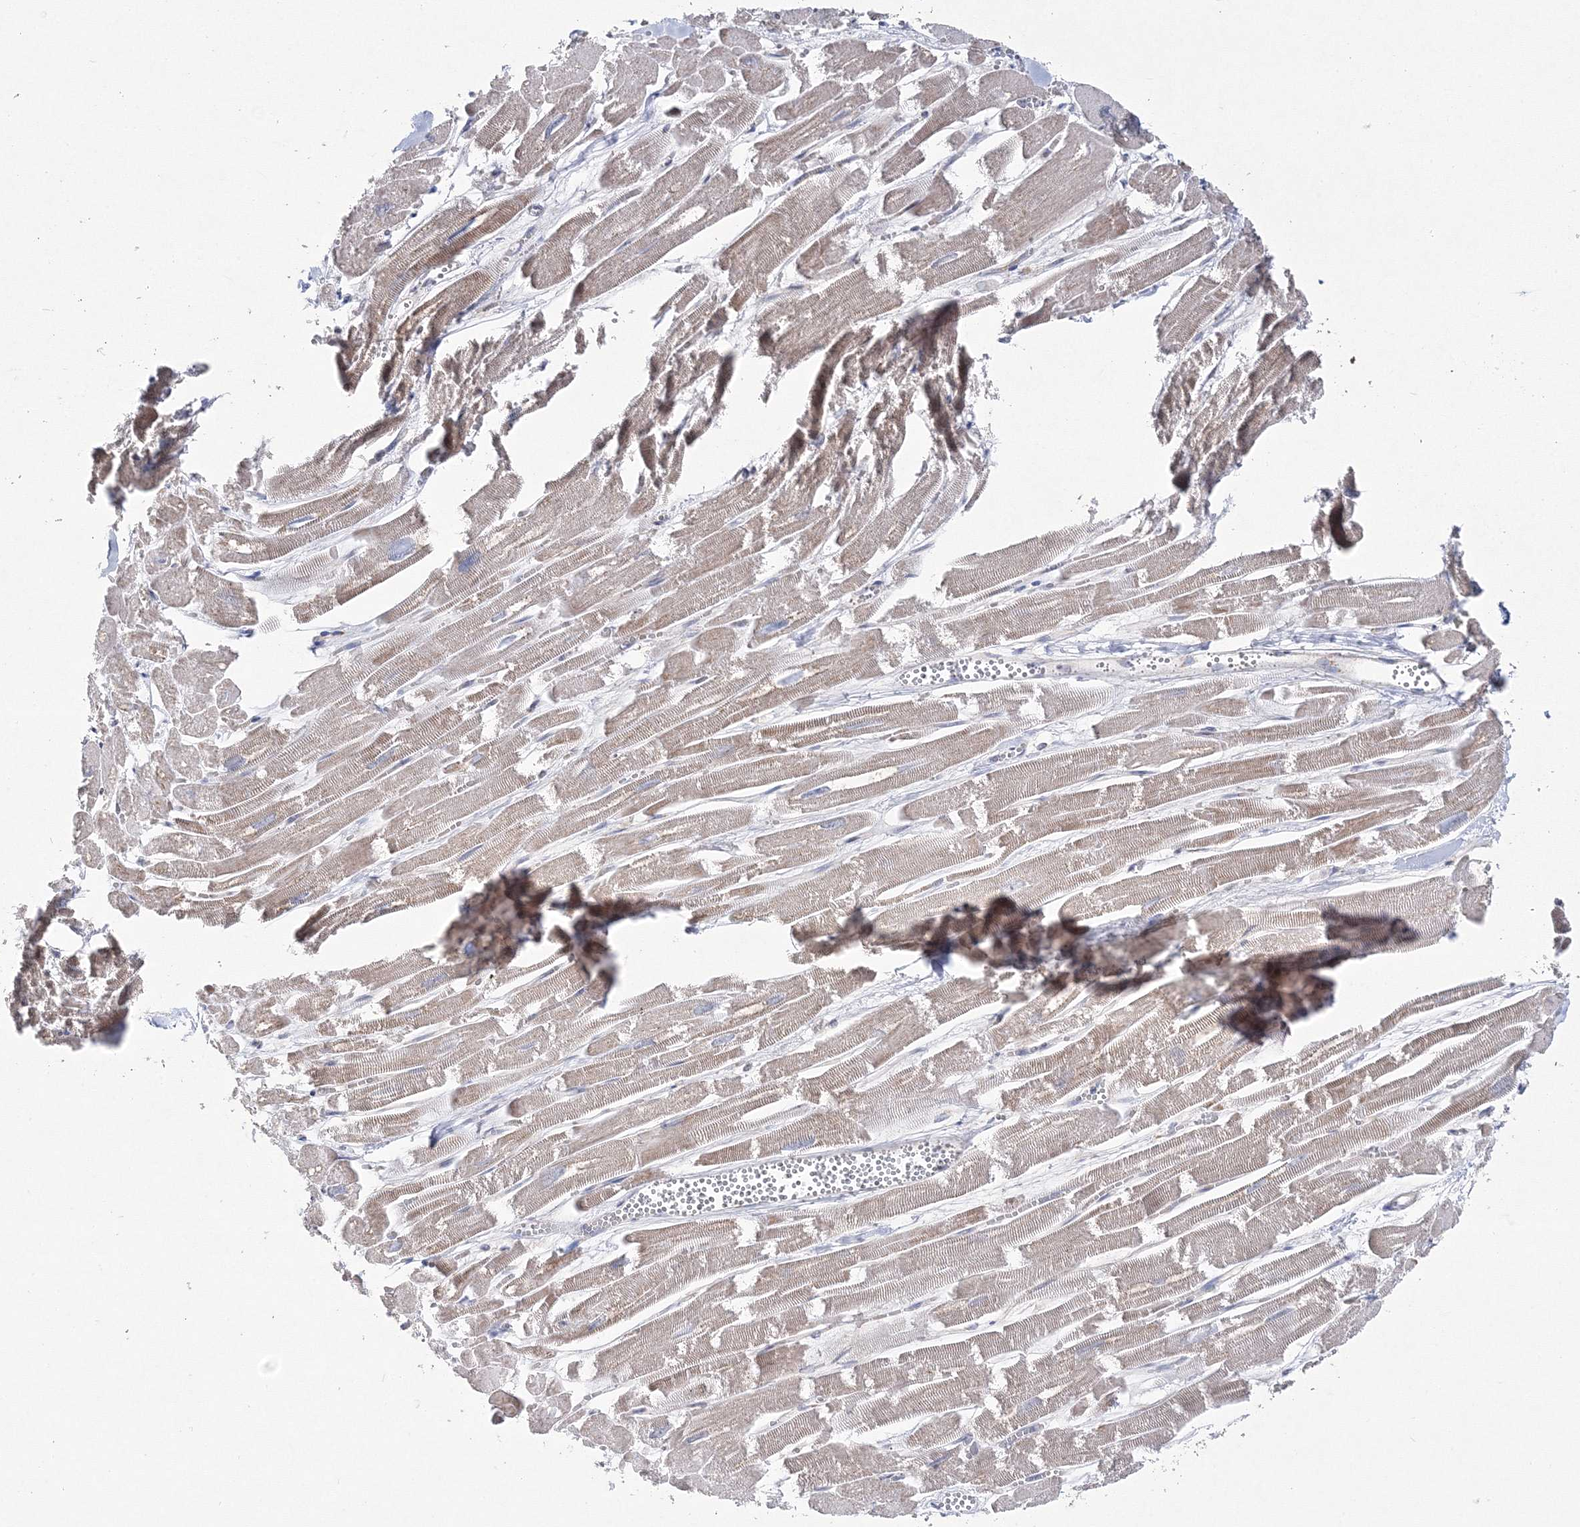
{"staining": {"intensity": "strong", "quantity": "25%-75%", "location": "cytoplasmic/membranous"}, "tissue": "heart muscle", "cell_type": "Cardiomyocytes", "image_type": "normal", "snomed": [{"axis": "morphology", "description": "Normal tissue, NOS"}, {"axis": "topography", "description": "Heart"}], "caption": "Immunohistochemistry (IHC) of unremarkable human heart muscle reveals high levels of strong cytoplasmic/membranous positivity in about 25%-75% of cardiomyocytes.", "gene": "HIBCH", "patient": {"sex": "male", "age": 54}}